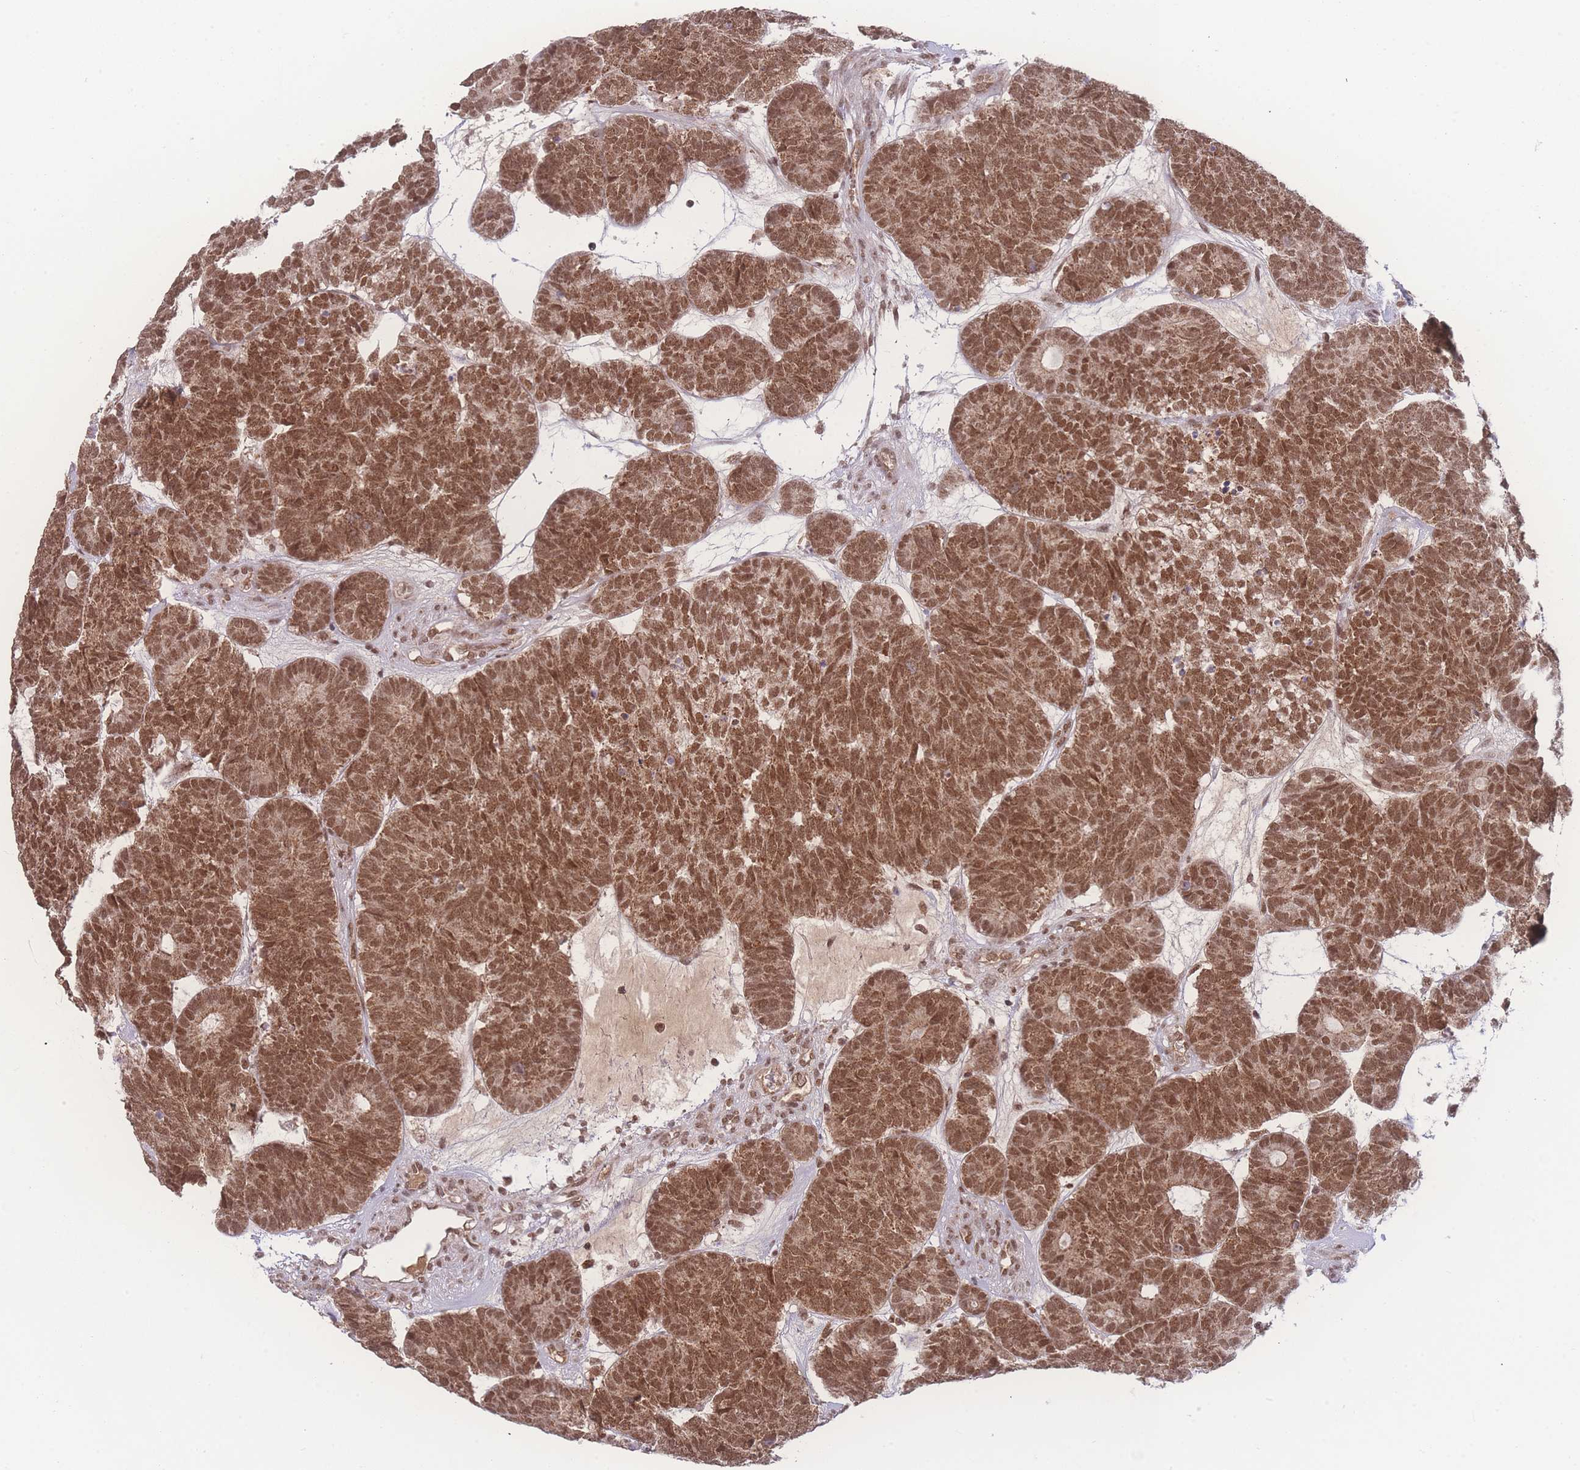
{"staining": {"intensity": "moderate", "quantity": ">75%", "location": "cytoplasmic/membranous,nuclear"}, "tissue": "head and neck cancer", "cell_type": "Tumor cells", "image_type": "cancer", "snomed": [{"axis": "morphology", "description": "Adenocarcinoma, NOS"}, {"axis": "topography", "description": "Head-Neck"}], "caption": "The photomicrograph displays a brown stain indicating the presence of a protein in the cytoplasmic/membranous and nuclear of tumor cells in head and neck adenocarcinoma.", "gene": "RAVER1", "patient": {"sex": "female", "age": 81}}